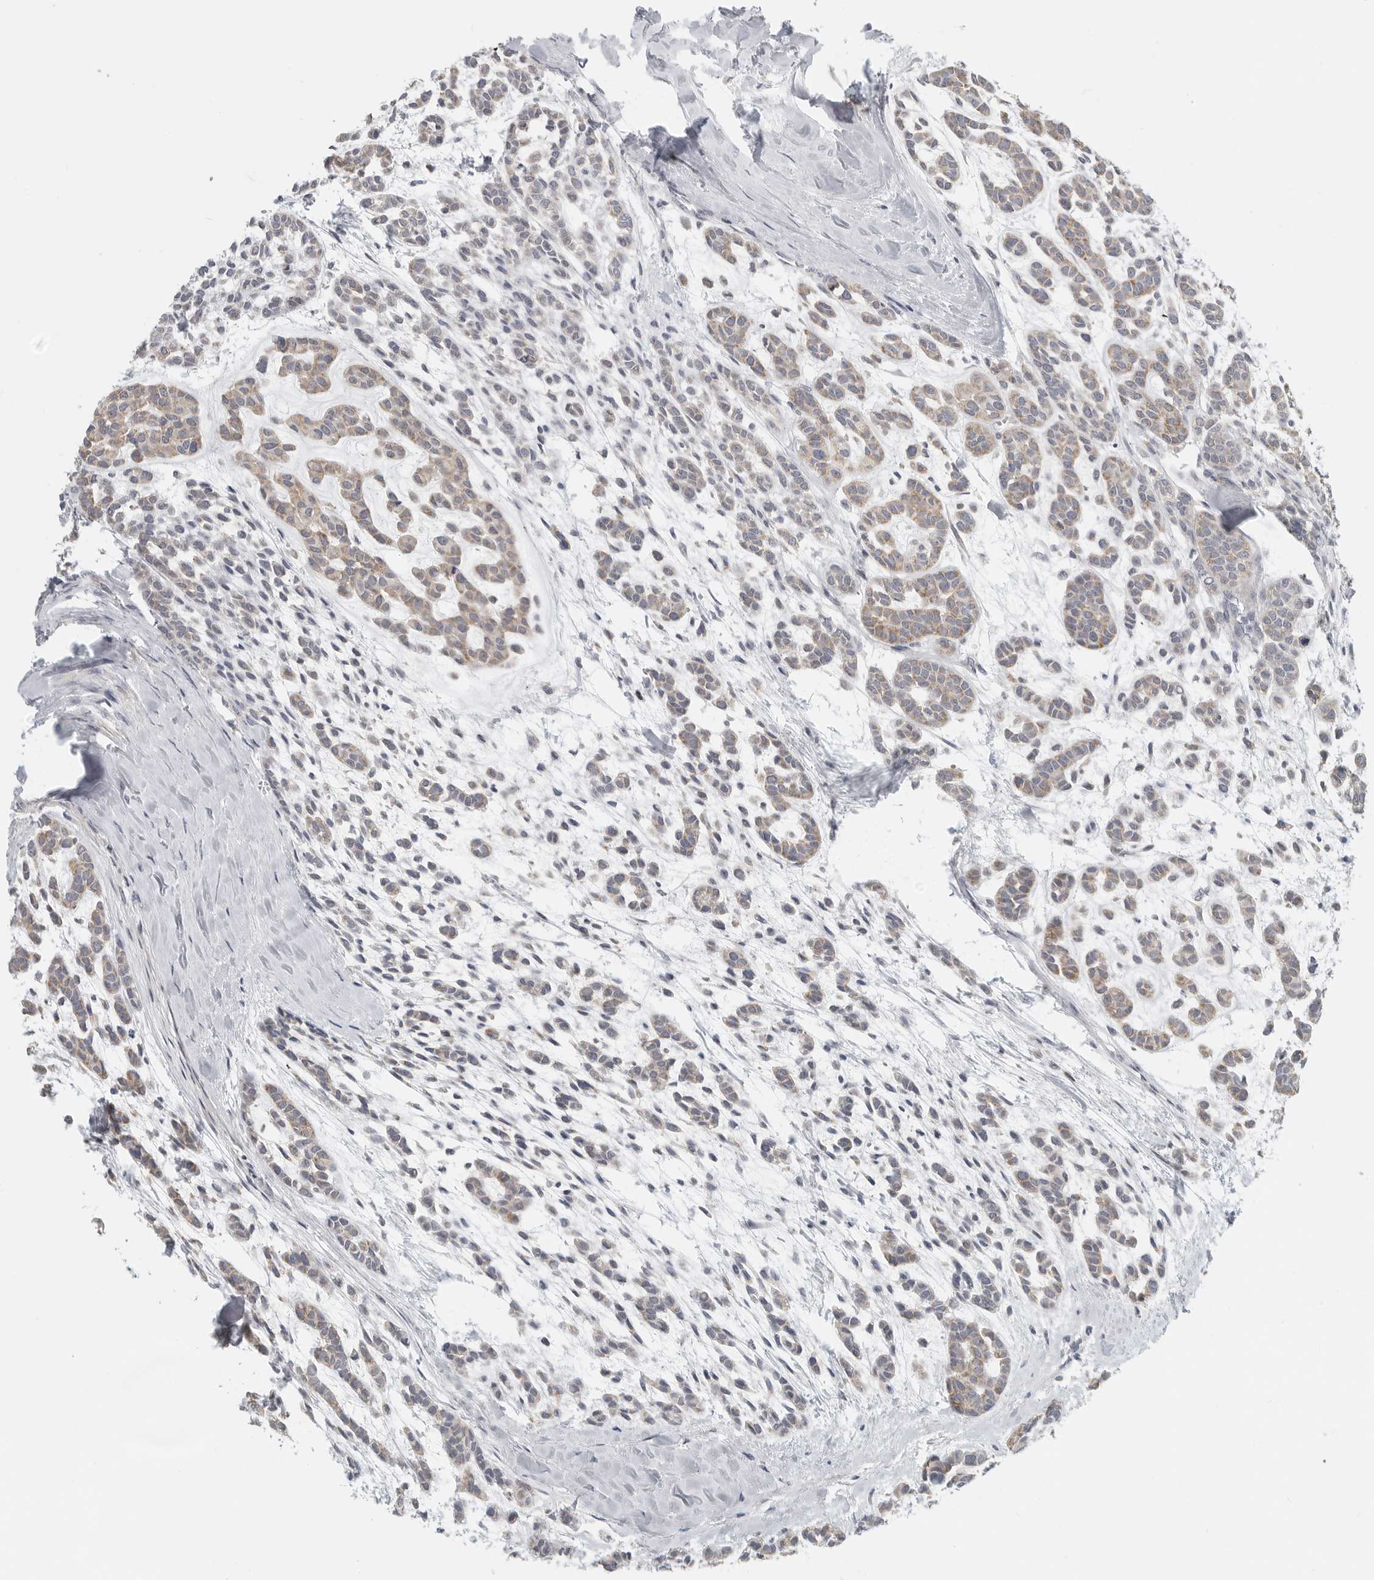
{"staining": {"intensity": "weak", "quantity": ">75%", "location": "cytoplasmic/membranous"}, "tissue": "head and neck cancer", "cell_type": "Tumor cells", "image_type": "cancer", "snomed": [{"axis": "morphology", "description": "Adenocarcinoma, NOS"}, {"axis": "morphology", "description": "Adenoma, NOS"}, {"axis": "topography", "description": "Head-Neck"}], "caption": "DAB (3,3'-diaminobenzidine) immunohistochemical staining of human head and neck cancer (adenocarcinoma) demonstrates weak cytoplasmic/membranous protein expression in about >75% of tumor cells. The protein of interest is stained brown, and the nuclei are stained in blue (DAB (3,3'-diaminobenzidine) IHC with brightfield microscopy, high magnification).", "gene": "IL12RB2", "patient": {"sex": "female", "age": 55}}